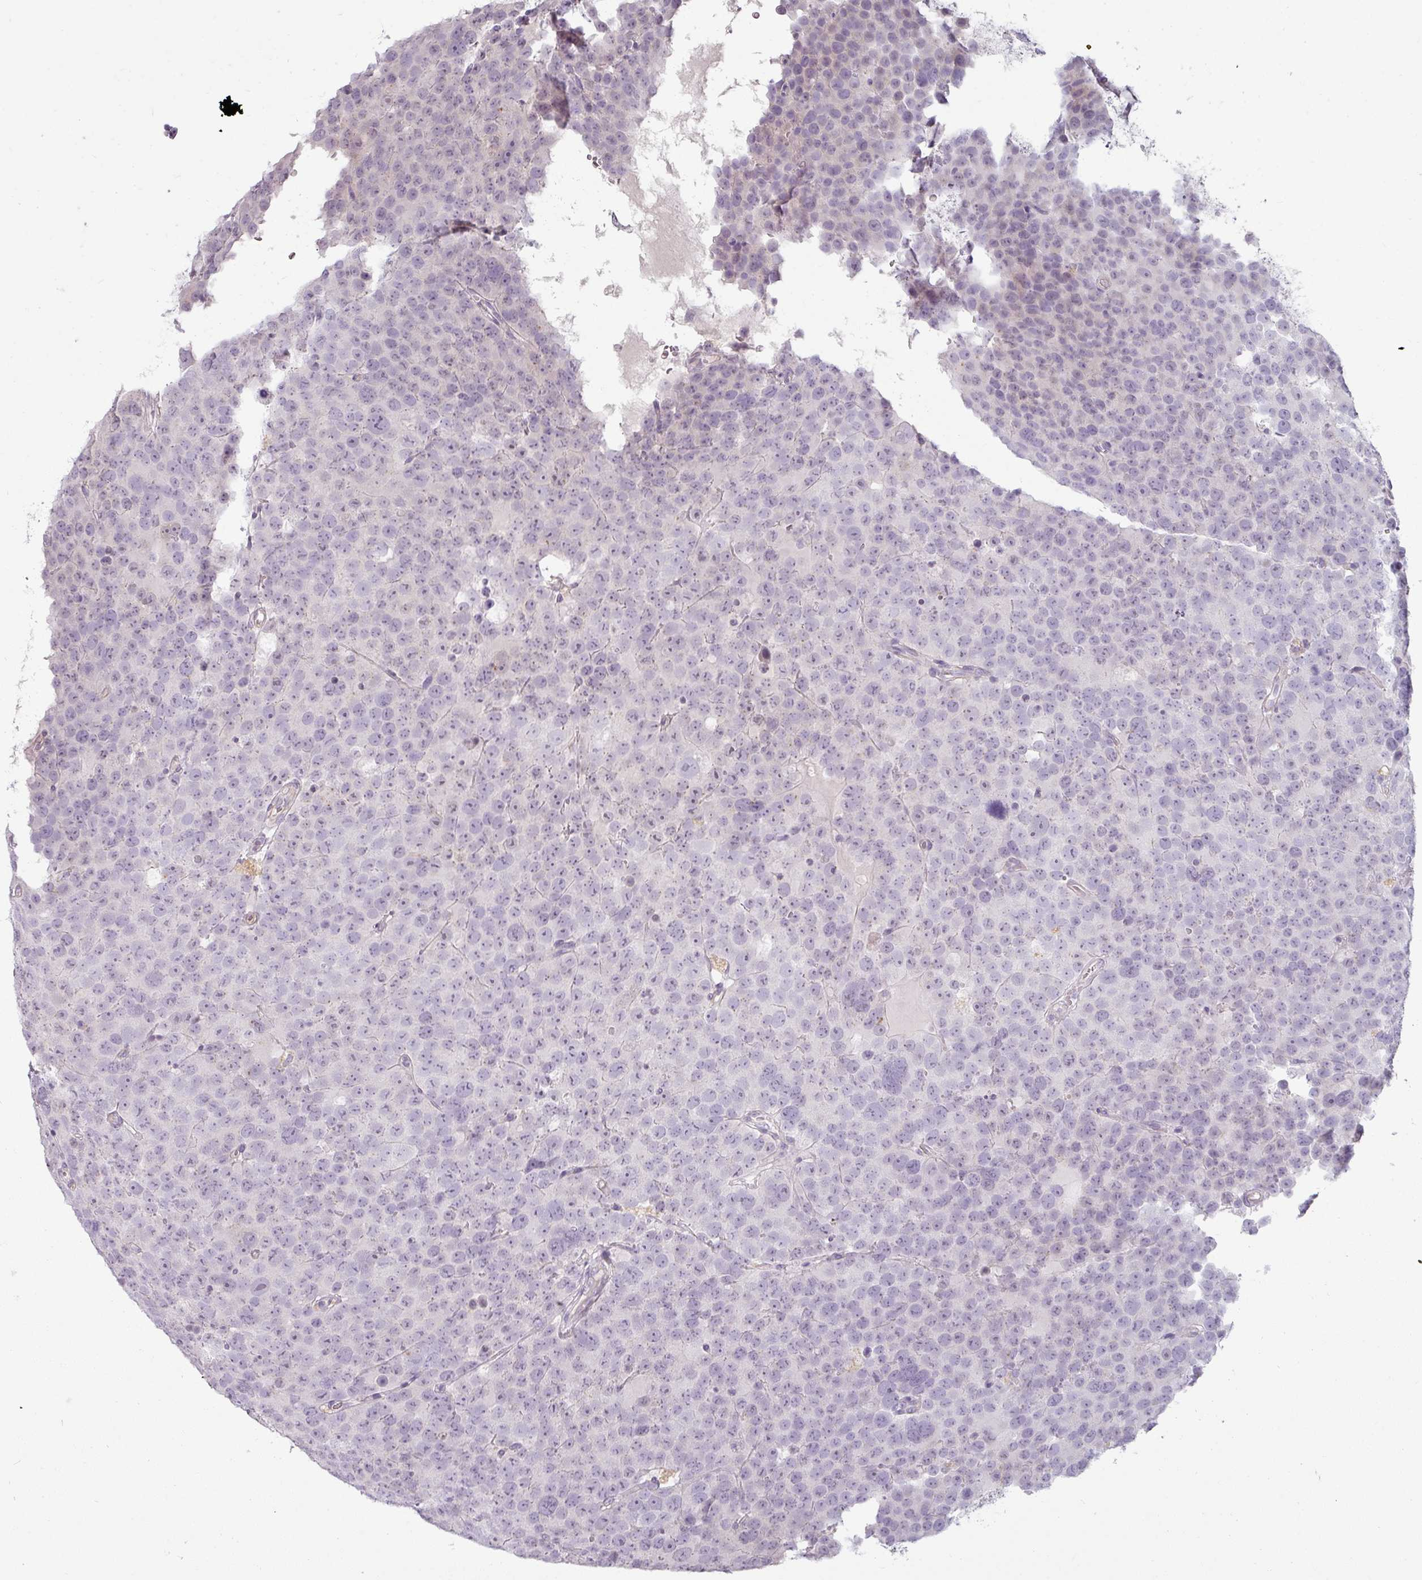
{"staining": {"intensity": "negative", "quantity": "none", "location": "none"}, "tissue": "testis cancer", "cell_type": "Tumor cells", "image_type": "cancer", "snomed": [{"axis": "morphology", "description": "Seminoma, NOS"}, {"axis": "topography", "description": "Testis"}], "caption": "Tumor cells show no significant staining in testis cancer.", "gene": "ASB1", "patient": {"sex": "male", "age": 71}}